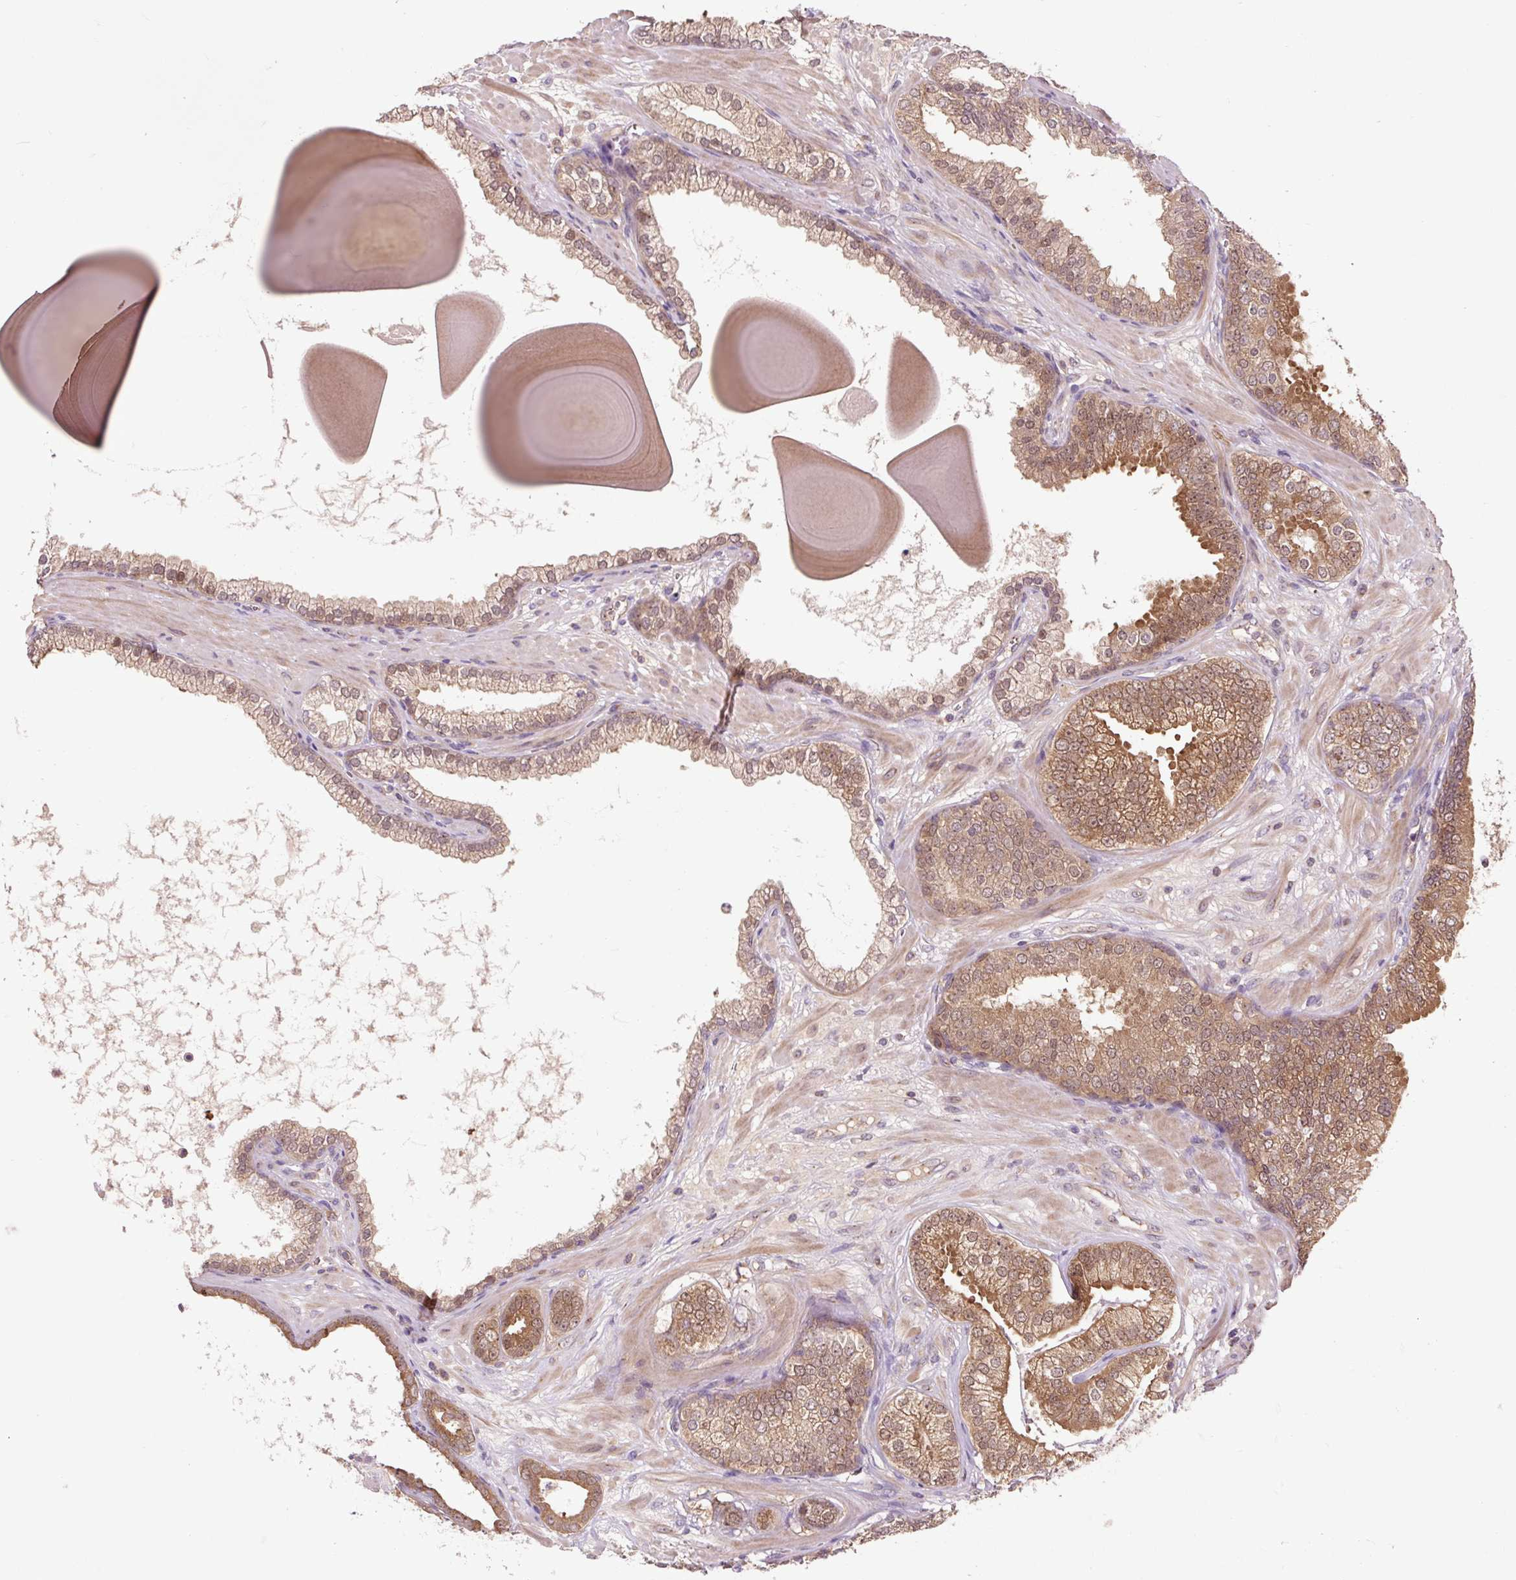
{"staining": {"intensity": "moderate", "quantity": ">75%", "location": "cytoplasmic/membranous"}, "tissue": "prostate cancer", "cell_type": "Tumor cells", "image_type": "cancer", "snomed": [{"axis": "morphology", "description": "Adenocarcinoma, Low grade"}, {"axis": "topography", "description": "Prostate"}], "caption": "Low-grade adenocarcinoma (prostate) stained with immunohistochemistry (IHC) exhibits moderate cytoplasmic/membranous positivity in approximately >75% of tumor cells.", "gene": "MMS19", "patient": {"sex": "male", "age": 61}}